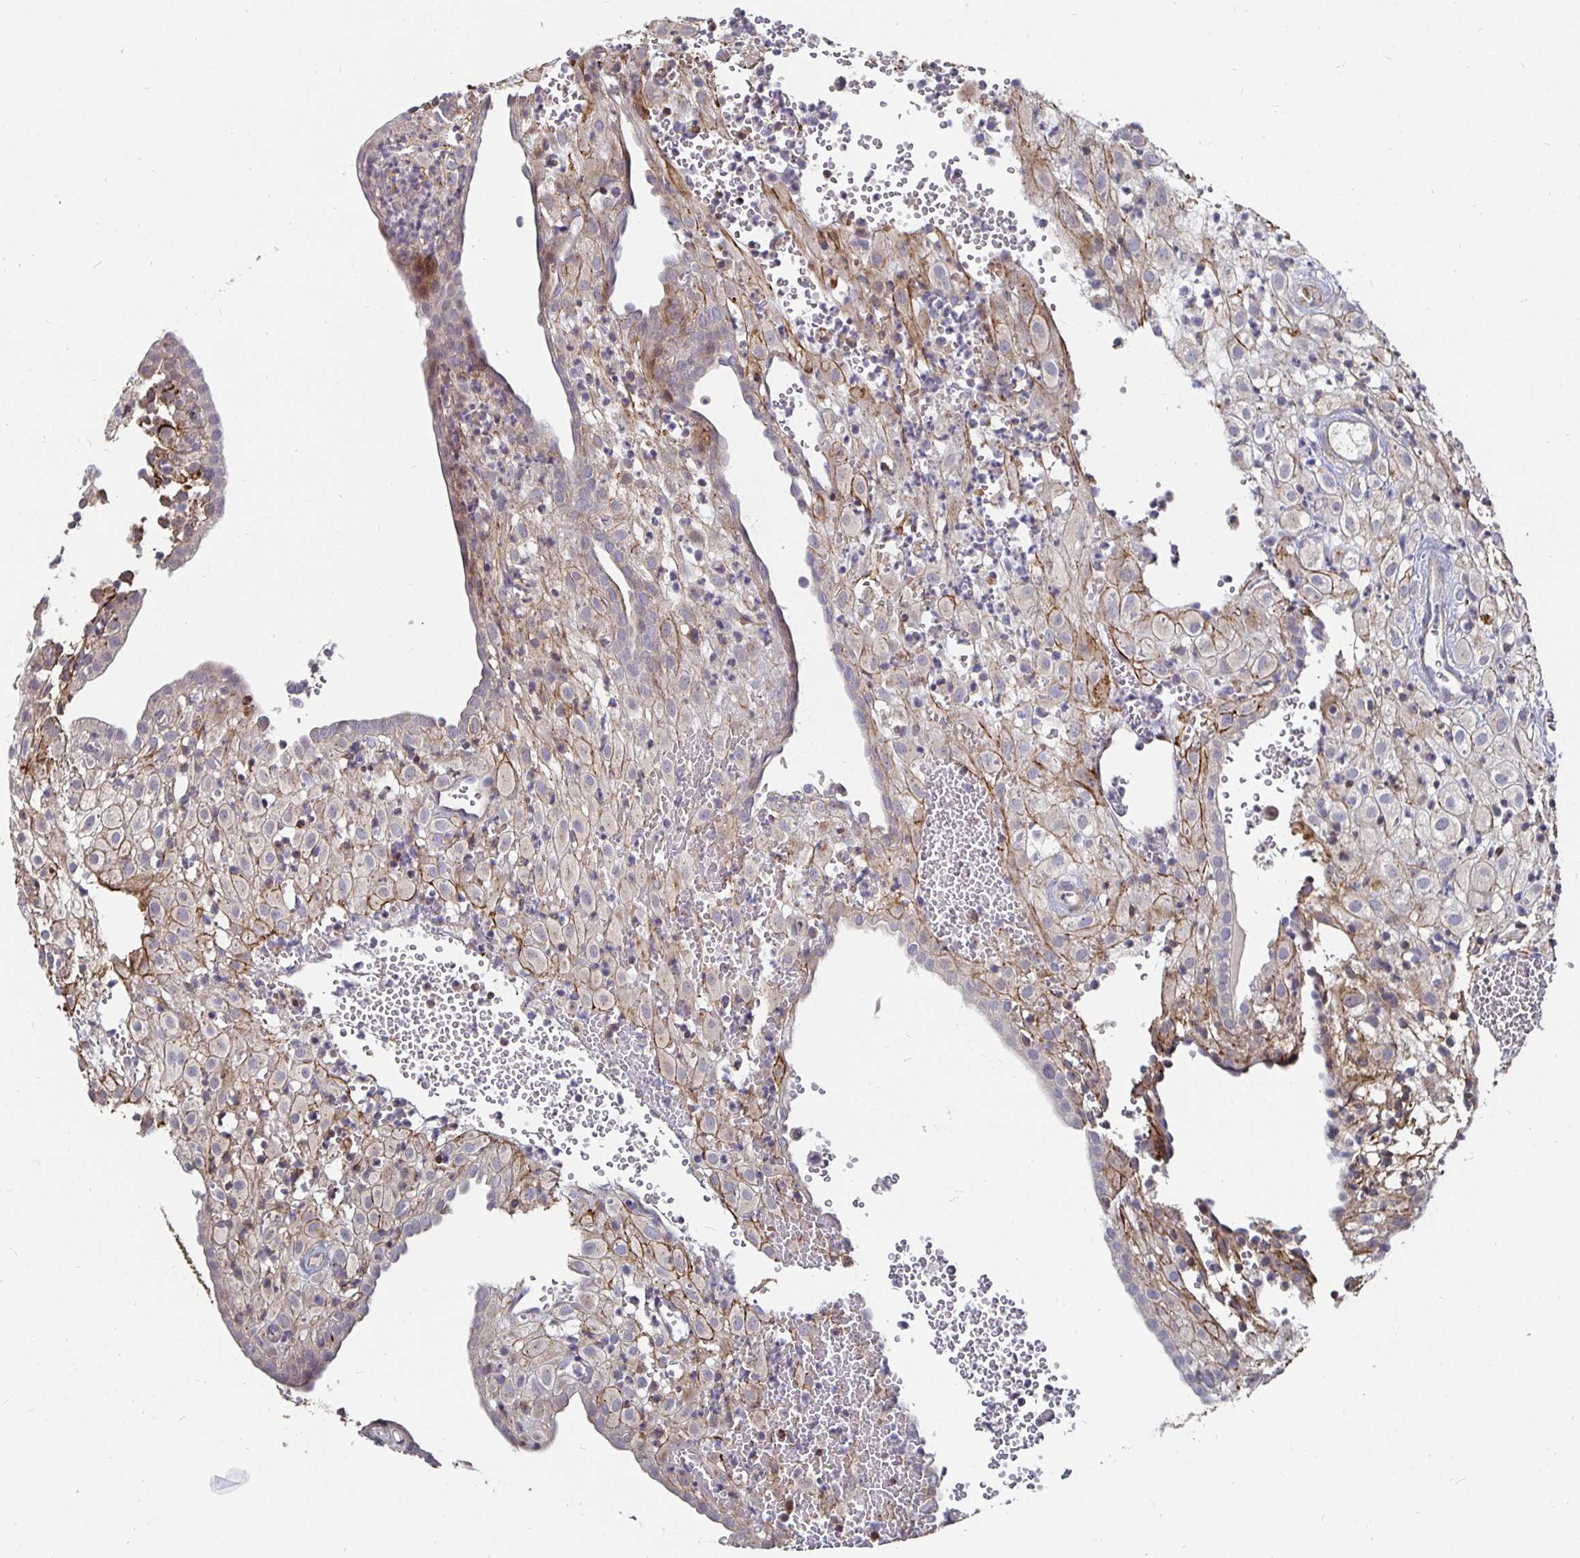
{"staining": {"intensity": "moderate", "quantity": "<25%", "location": "cytoplasmic/membranous"}, "tissue": "placenta", "cell_type": "Decidual cells", "image_type": "normal", "snomed": [{"axis": "morphology", "description": "Normal tissue, NOS"}, {"axis": "topography", "description": "Placenta"}], "caption": "This micrograph exhibits normal placenta stained with IHC to label a protein in brown. The cytoplasmic/membranous of decidual cells show moderate positivity for the protein. Nuclei are counter-stained blue.", "gene": "GJA4", "patient": {"sex": "female", "age": 24}}